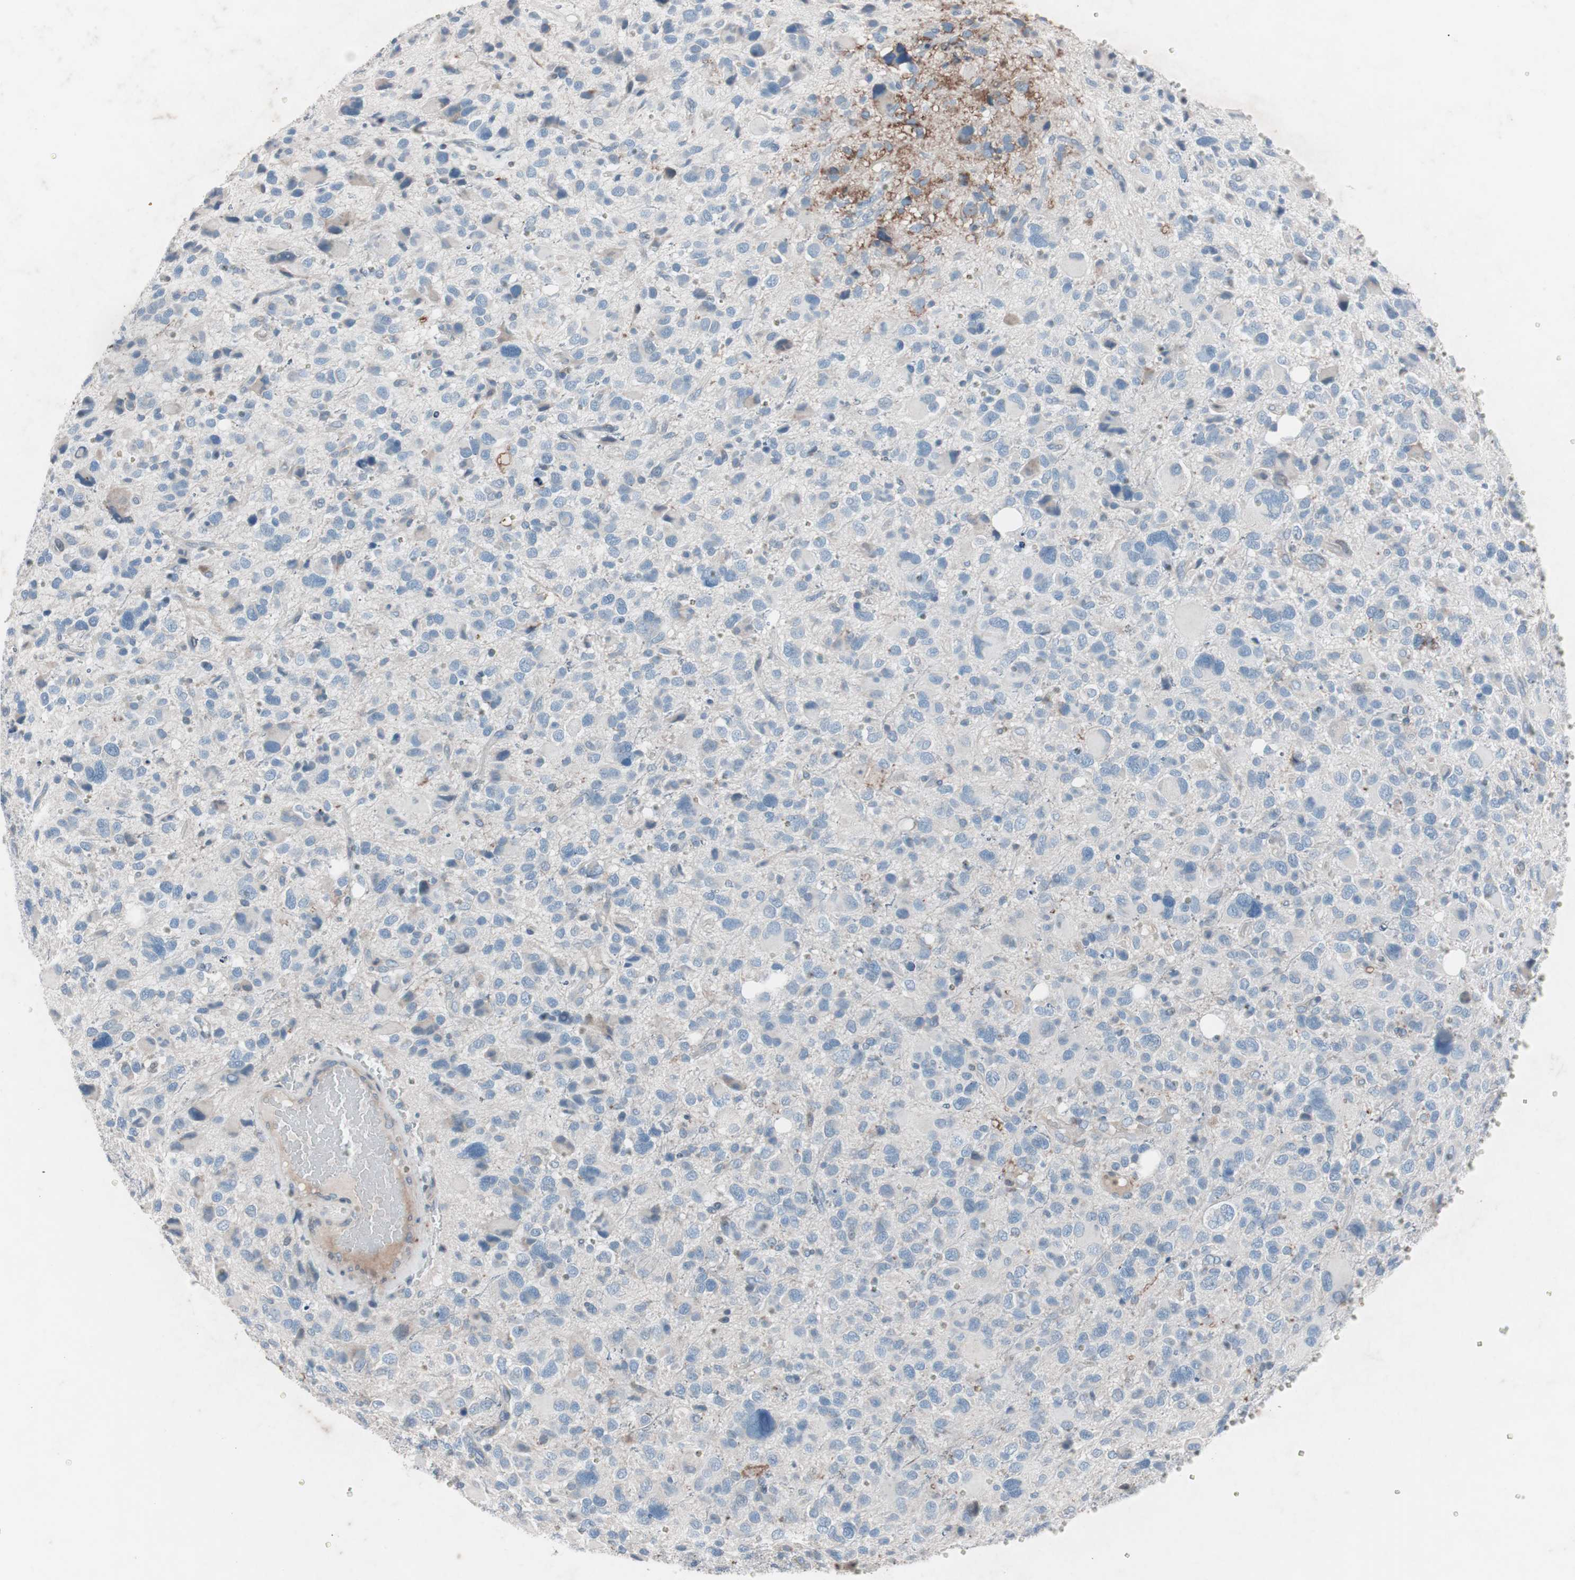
{"staining": {"intensity": "weak", "quantity": "<25%", "location": "cytoplasmic/membranous"}, "tissue": "glioma", "cell_type": "Tumor cells", "image_type": "cancer", "snomed": [{"axis": "morphology", "description": "Glioma, malignant, High grade"}, {"axis": "topography", "description": "Brain"}], "caption": "Tumor cells show no significant protein staining in glioma.", "gene": "GRB7", "patient": {"sex": "male", "age": 48}}